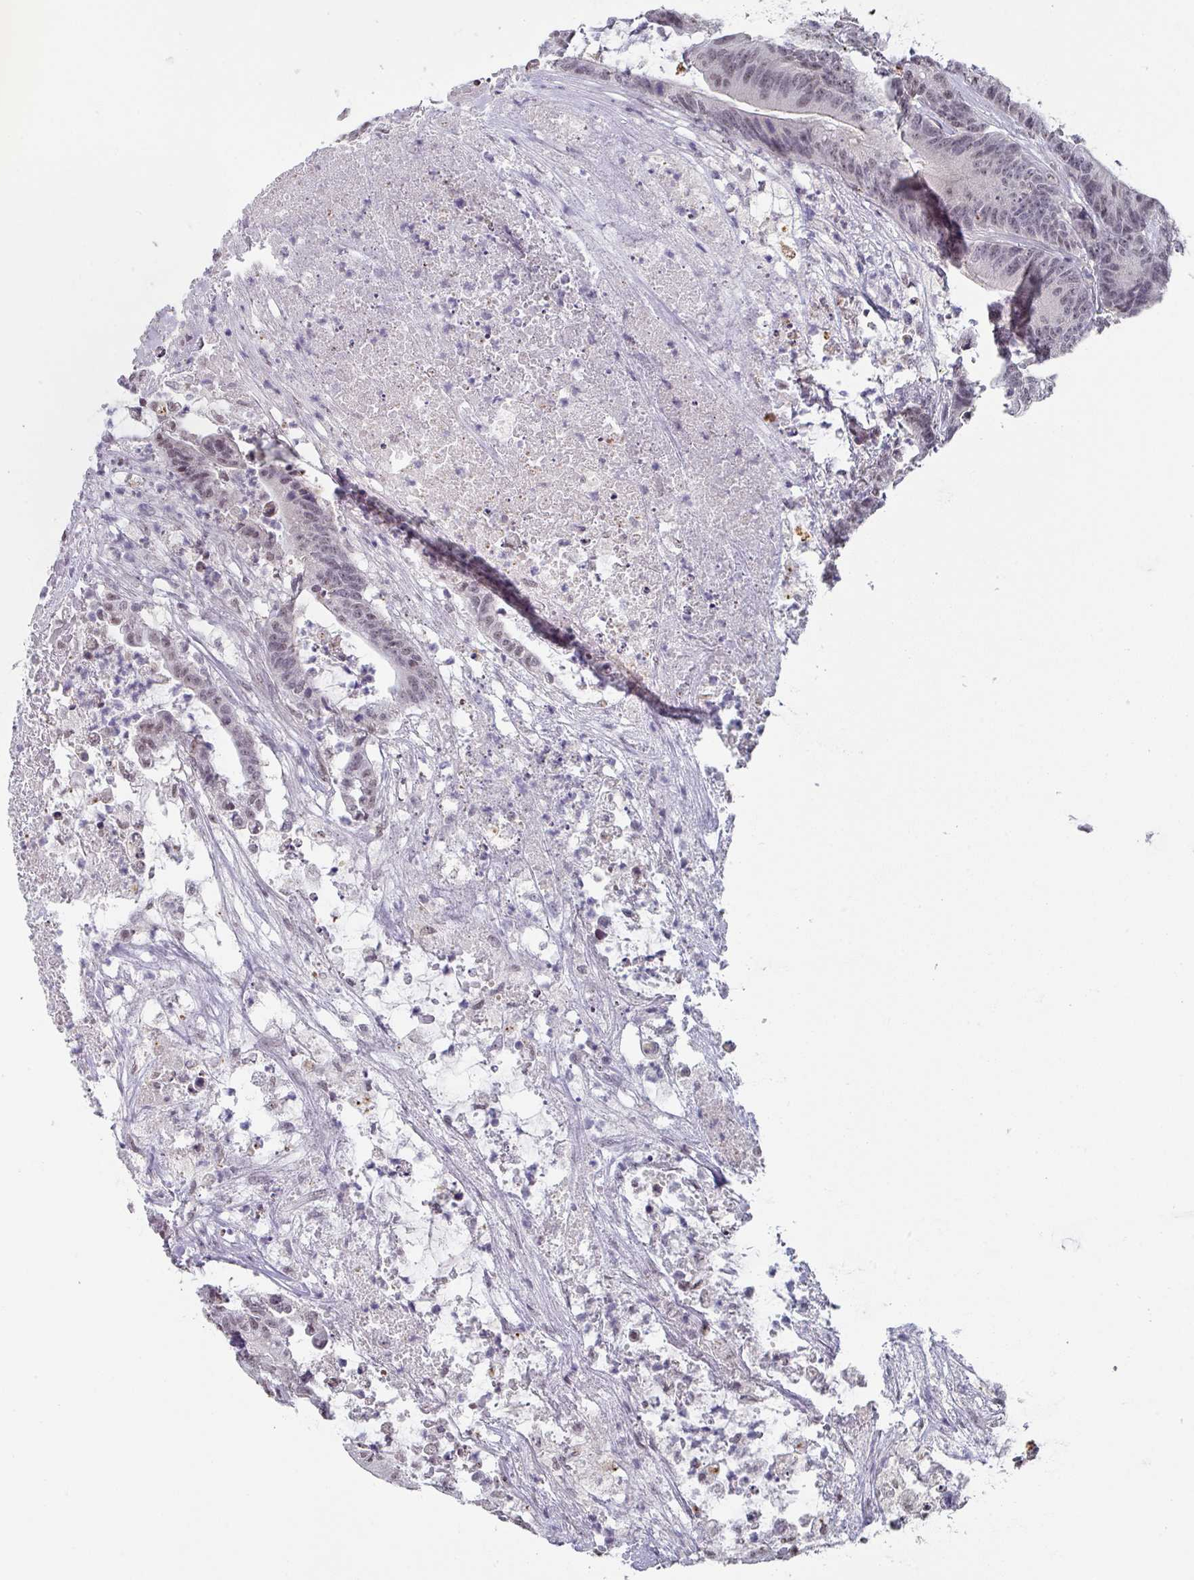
{"staining": {"intensity": "weak", "quantity": "<25%", "location": "nuclear"}, "tissue": "colorectal cancer", "cell_type": "Tumor cells", "image_type": "cancer", "snomed": [{"axis": "morphology", "description": "Adenocarcinoma, NOS"}, {"axis": "topography", "description": "Colon"}], "caption": "Human adenocarcinoma (colorectal) stained for a protein using immunohistochemistry (IHC) exhibits no positivity in tumor cells.", "gene": "ZNF654", "patient": {"sex": "female", "age": 84}}